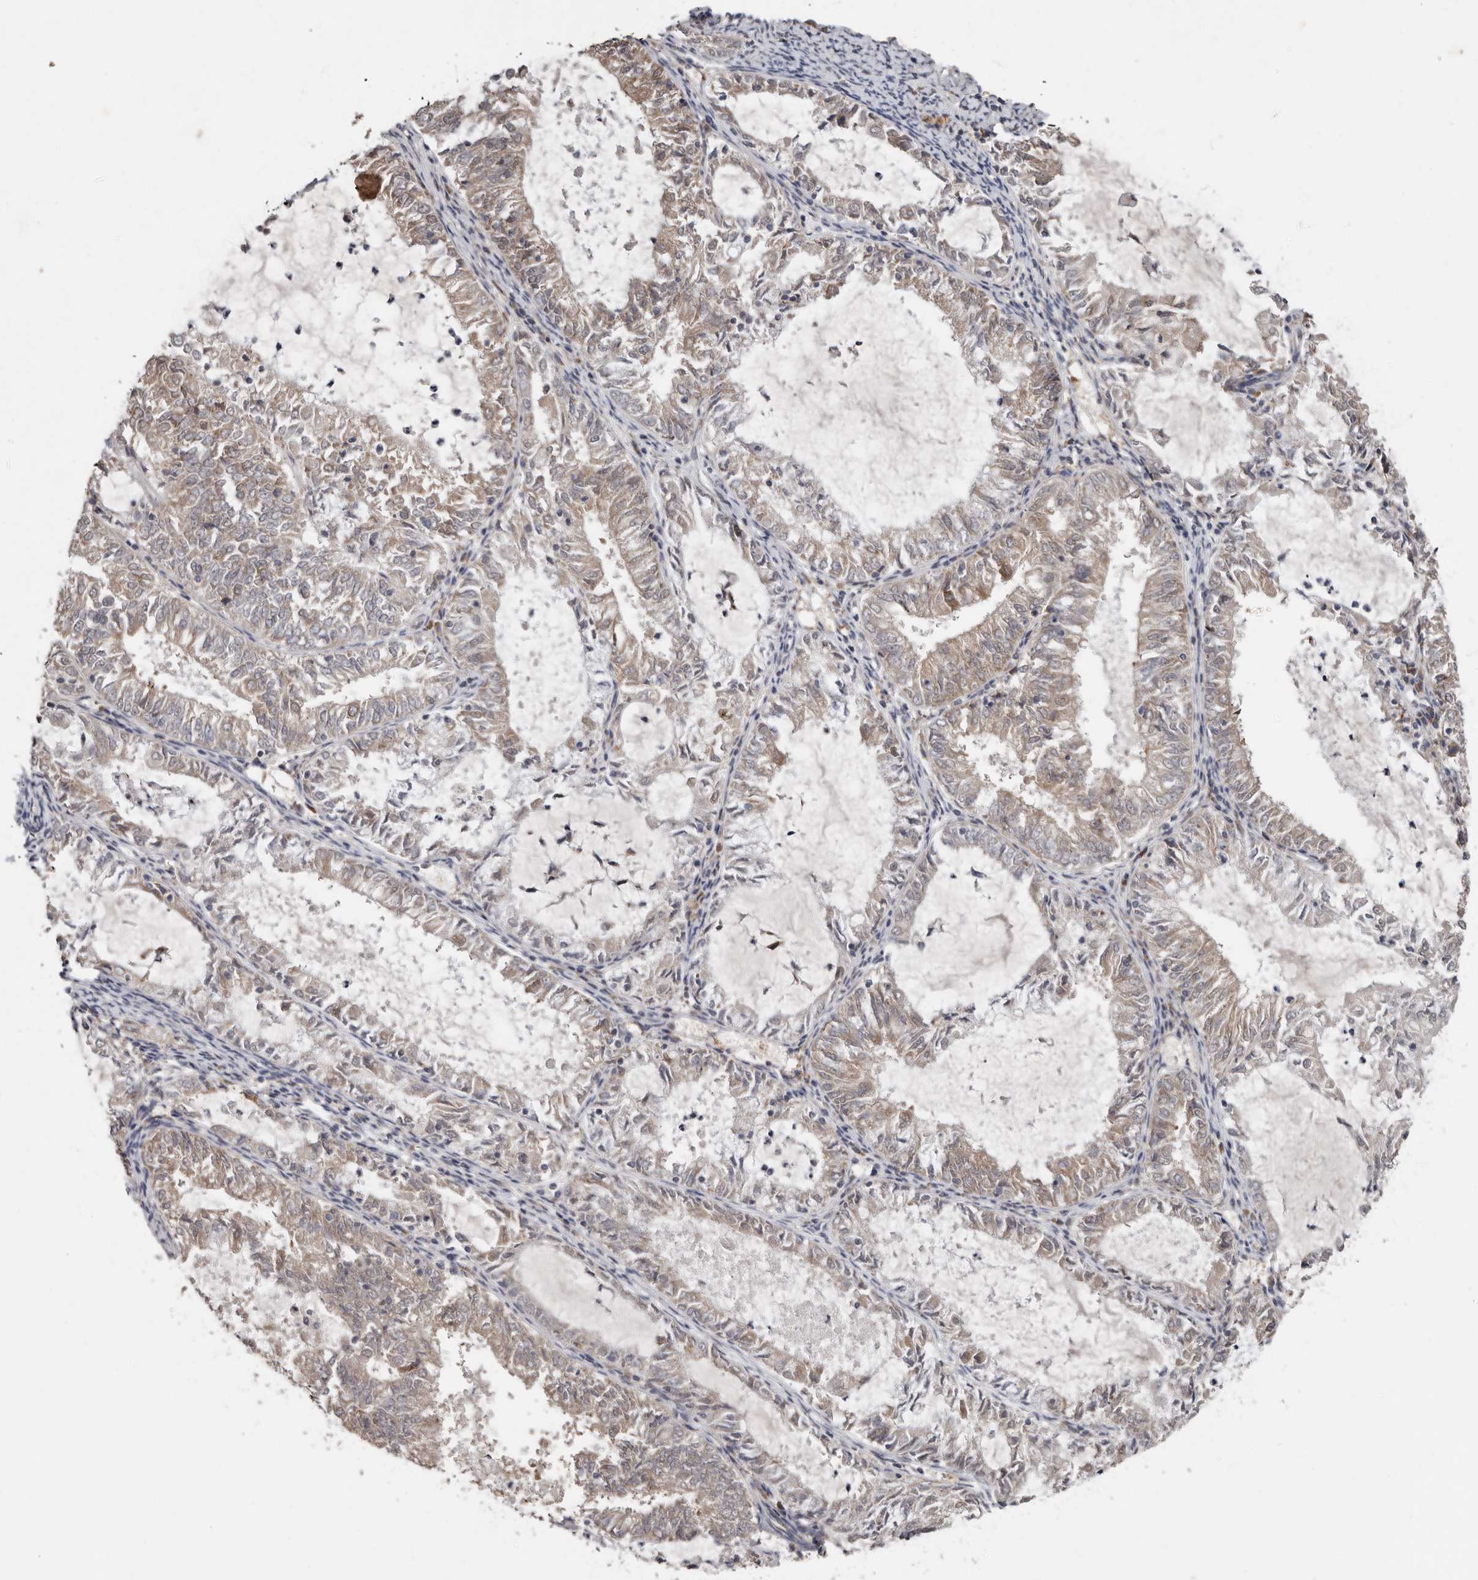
{"staining": {"intensity": "weak", "quantity": "25%-75%", "location": "cytoplasmic/membranous"}, "tissue": "endometrial cancer", "cell_type": "Tumor cells", "image_type": "cancer", "snomed": [{"axis": "morphology", "description": "Adenocarcinoma, NOS"}, {"axis": "topography", "description": "Endometrium"}], "caption": "A brown stain shows weak cytoplasmic/membranous positivity of a protein in endometrial cancer tumor cells.", "gene": "CHML", "patient": {"sex": "female", "age": 57}}